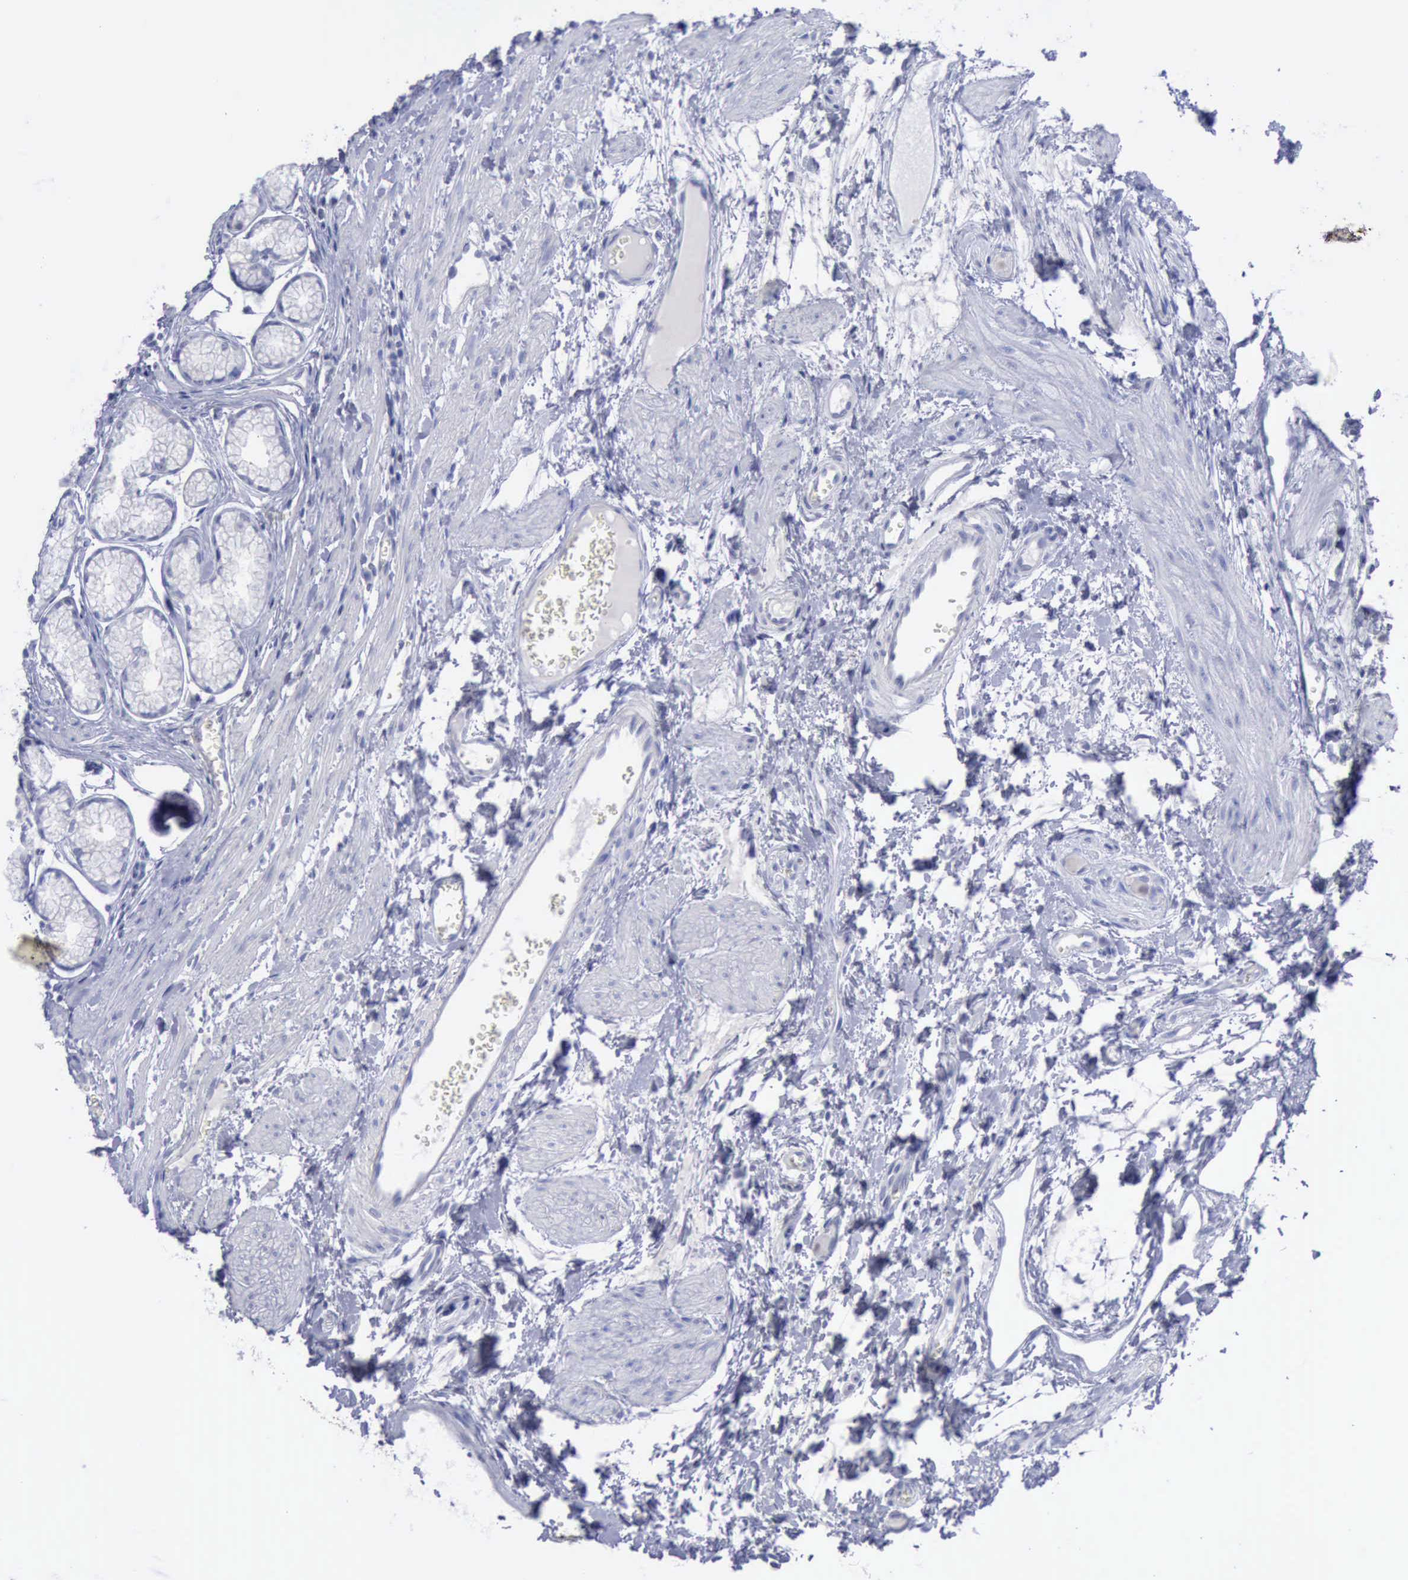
{"staining": {"intensity": "negative", "quantity": "none", "location": "none"}, "tissue": "stomach", "cell_type": "Glandular cells", "image_type": "normal", "snomed": [{"axis": "morphology", "description": "Normal tissue, NOS"}, {"axis": "topography", "description": "Stomach"}], "caption": "A histopathology image of stomach stained for a protein displays no brown staining in glandular cells. (DAB IHC visualized using brightfield microscopy, high magnification).", "gene": "SATB2", "patient": {"sex": "male", "age": 42}}